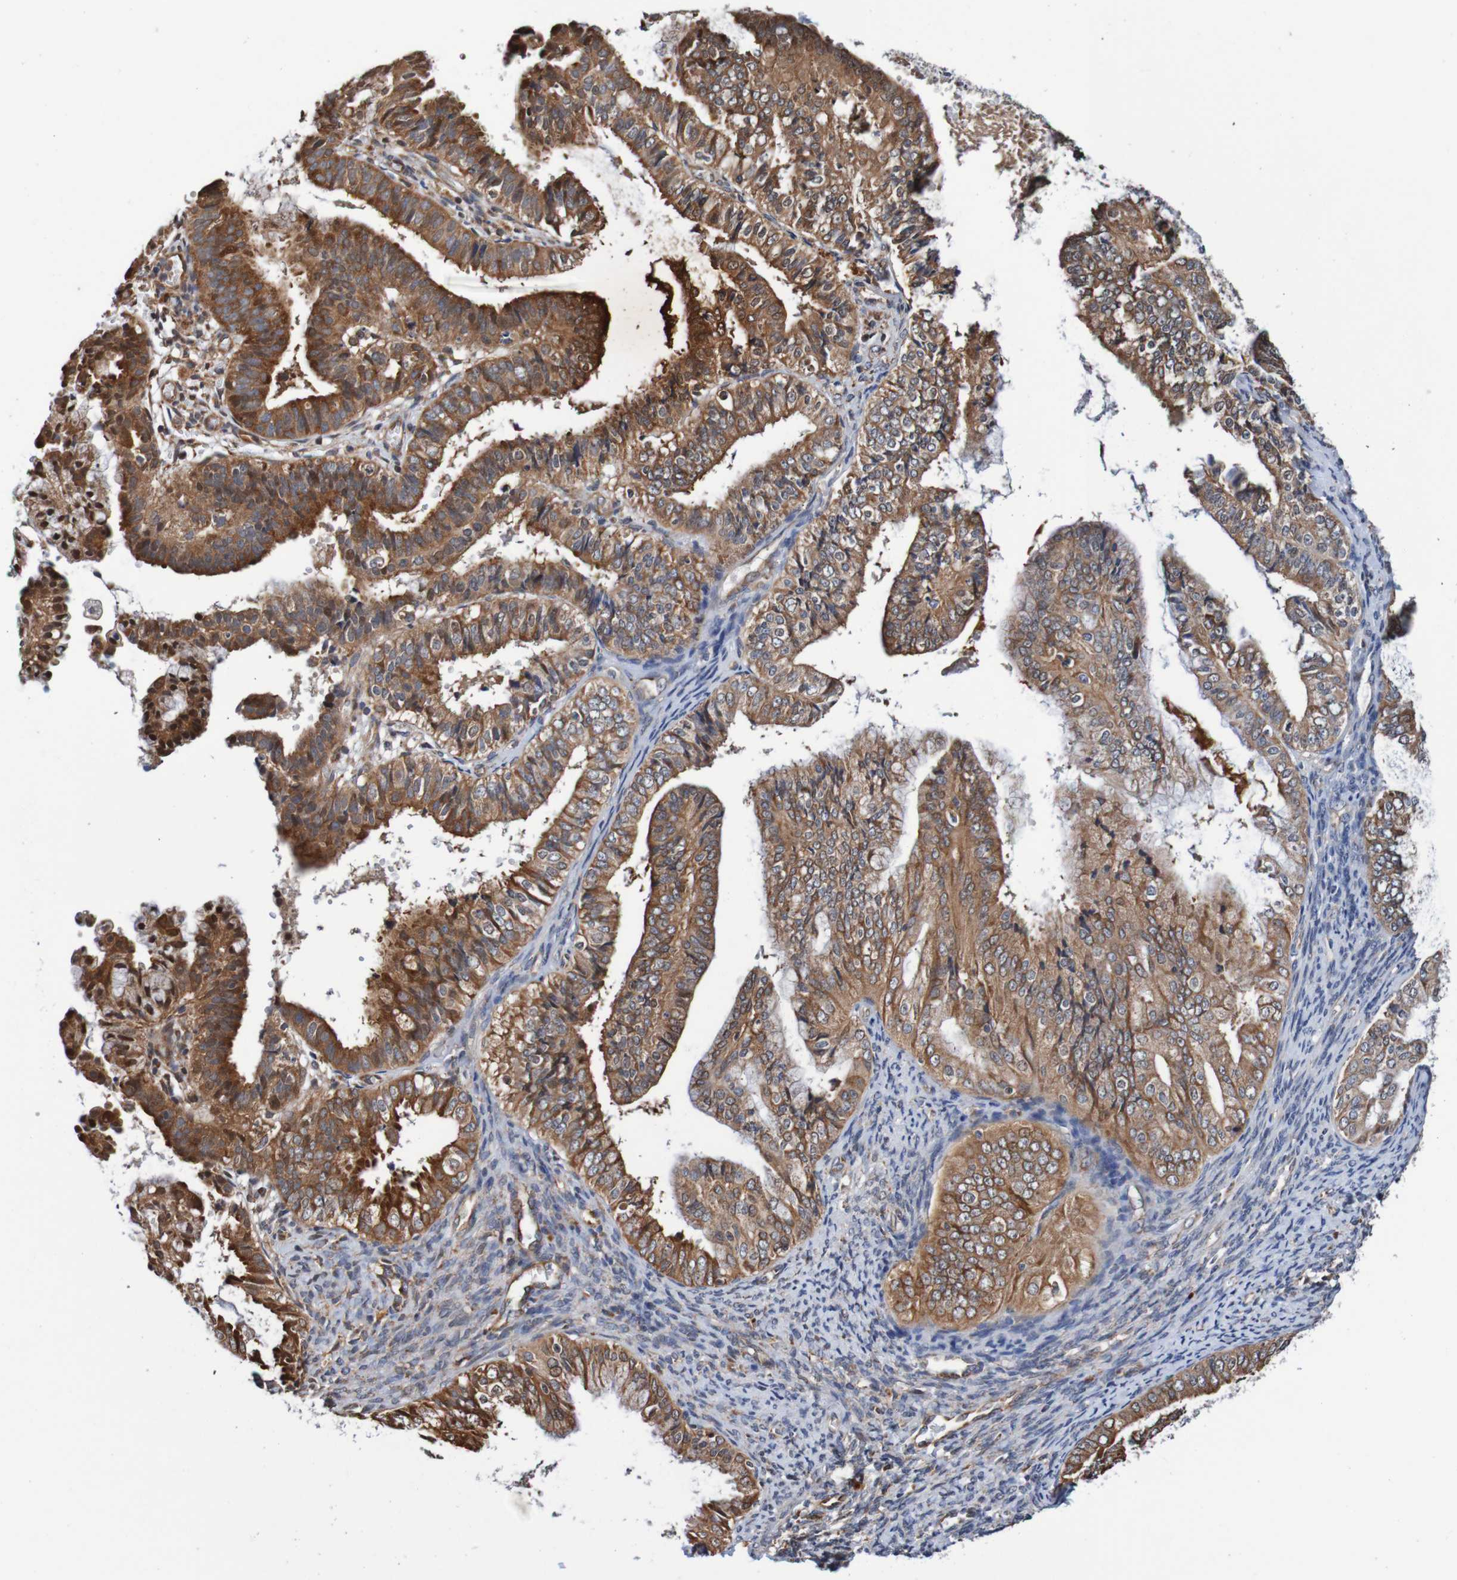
{"staining": {"intensity": "strong", "quantity": ">75%", "location": "cytoplasmic/membranous"}, "tissue": "endometrial cancer", "cell_type": "Tumor cells", "image_type": "cancer", "snomed": [{"axis": "morphology", "description": "Adenocarcinoma, NOS"}, {"axis": "topography", "description": "Endometrium"}], "caption": "Immunohistochemical staining of endometrial adenocarcinoma exhibits high levels of strong cytoplasmic/membranous protein positivity in about >75% of tumor cells.", "gene": "AXIN1", "patient": {"sex": "female", "age": 63}}